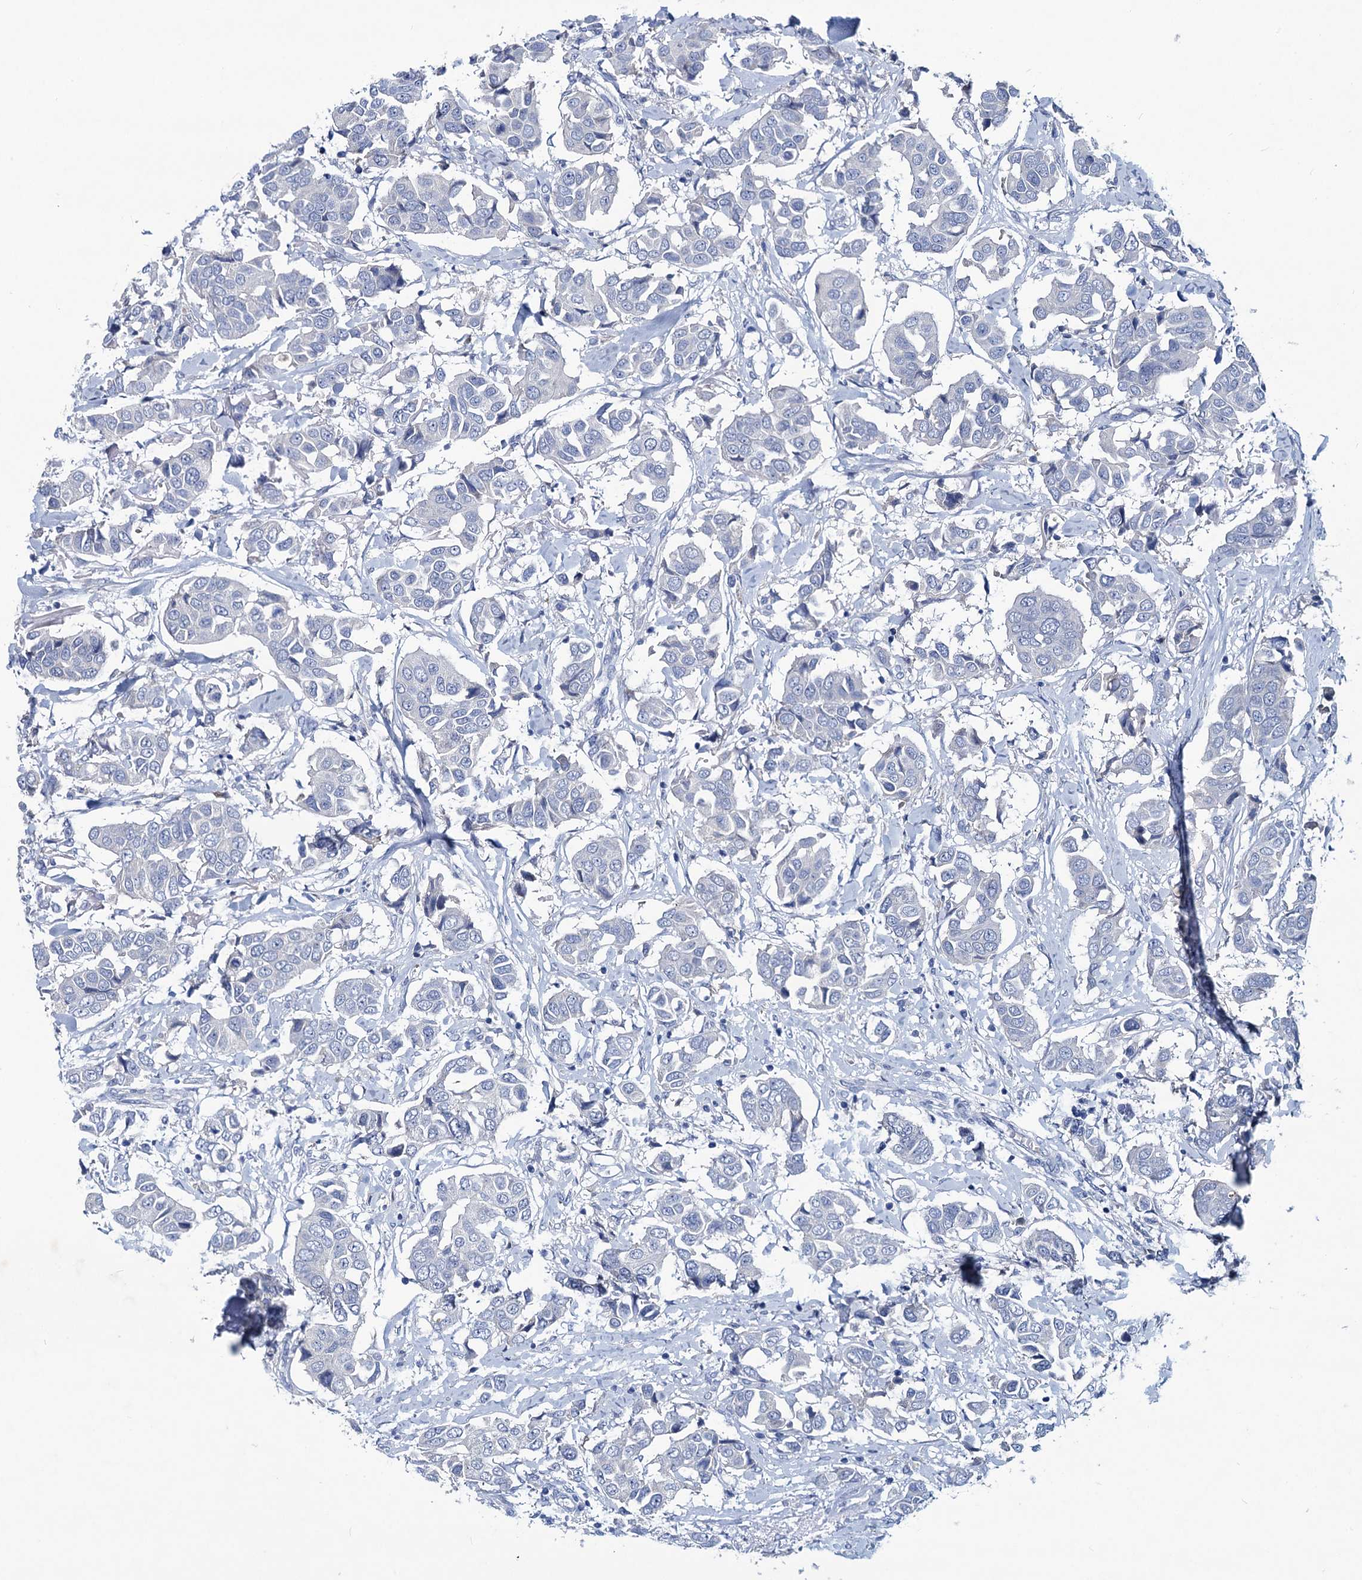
{"staining": {"intensity": "negative", "quantity": "none", "location": "none"}, "tissue": "breast cancer", "cell_type": "Tumor cells", "image_type": "cancer", "snomed": [{"axis": "morphology", "description": "Duct carcinoma"}, {"axis": "topography", "description": "Breast"}], "caption": "Tumor cells are negative for protein expression in human infiltrating ductal carcinoma (breast). (Brightfield microscopy of DAB (3,3'-diaminobenzidine) immunohistochemistry (IHC) at high magnification).", "gene": "RTKN2", "patient": {"sex": "female", "age": 80}}